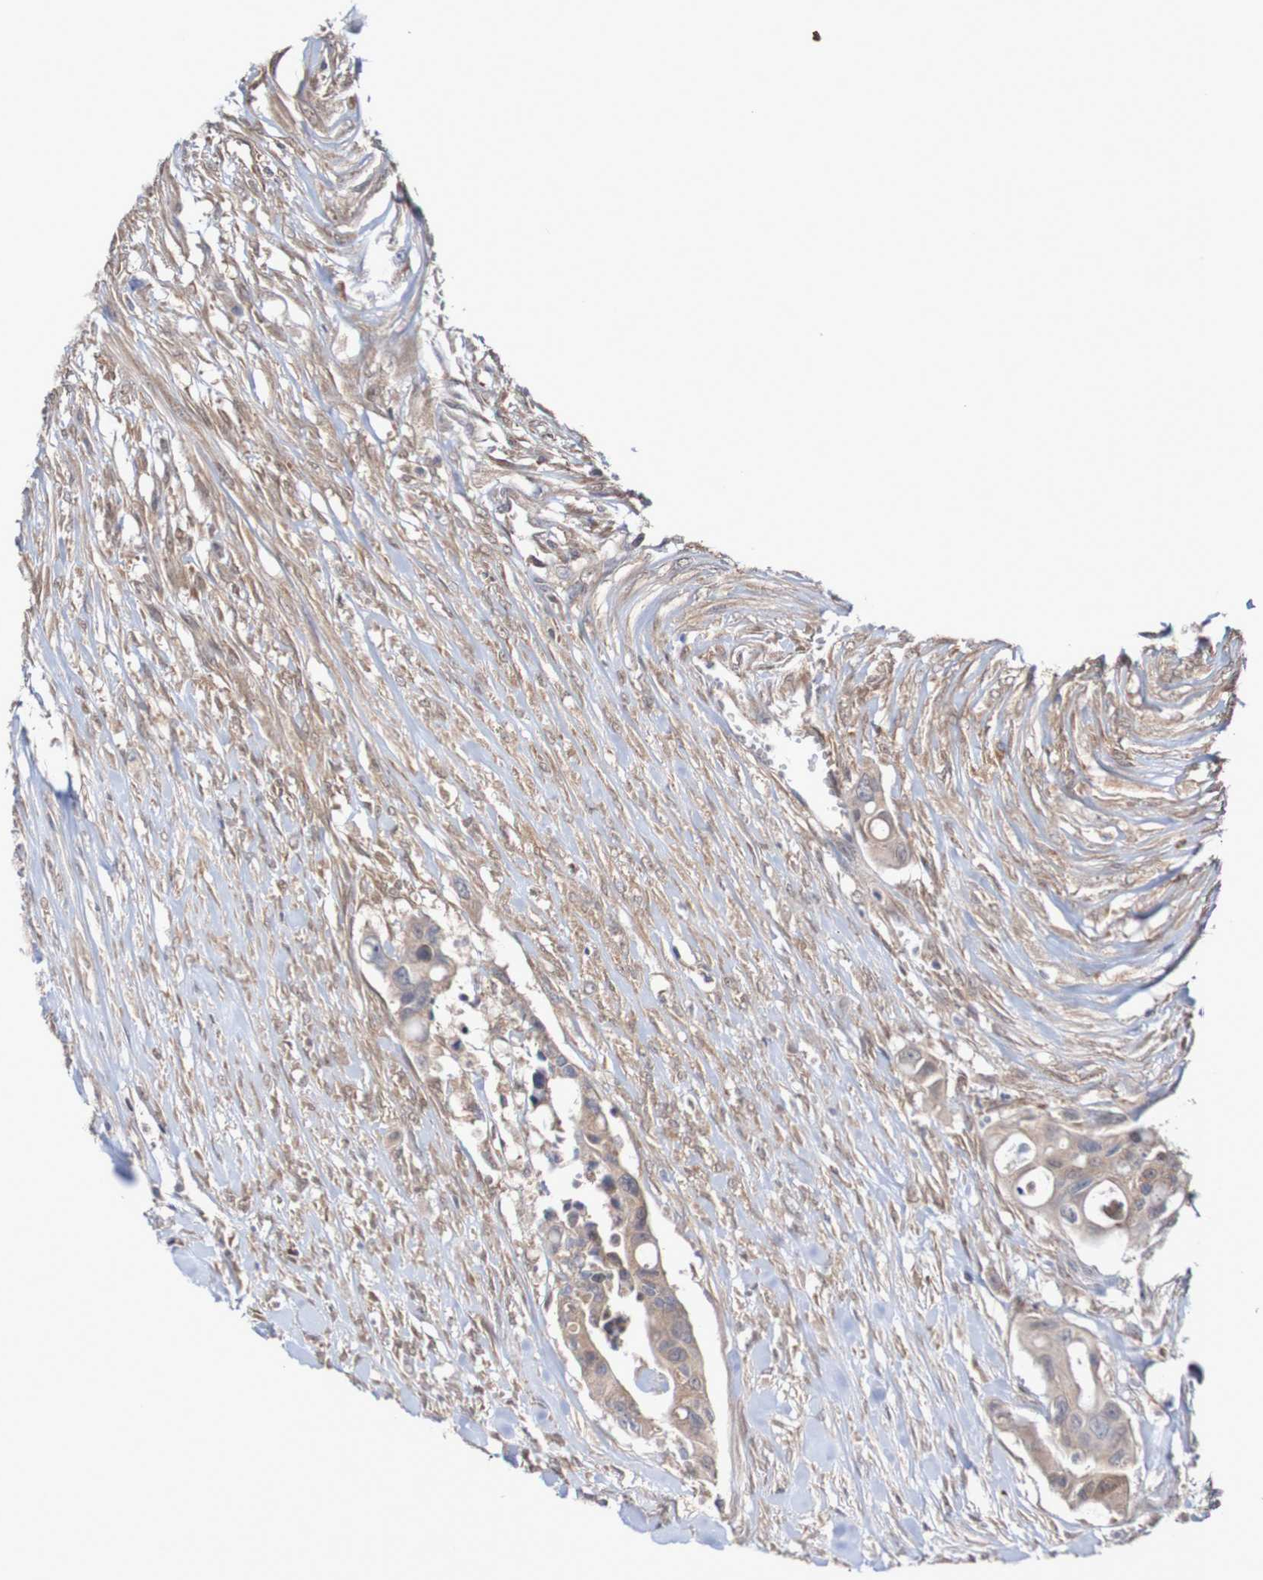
{"staining": {"intensity": "weak", "quantity": ">75%", "location": "cytoplasmic/membranous"}, "tissue": "colorectal cancer", "cell_type": "Tumor cells", "image_type": "cancer", "snomed": [{"axis": "morphology", "description": "Adenocarcinoma, NOS"}, {"axis": "topography", "description": "Colon"}], "caption": "Immunohistochemical staining of human colorectal adenocarcinoma exhibits low levels of weak cytoplasmic/membranous protein expression in approximately >75% of tumor cells.", "gene": "PHPT1", "patient": {"sex": "female", "age": 57}}